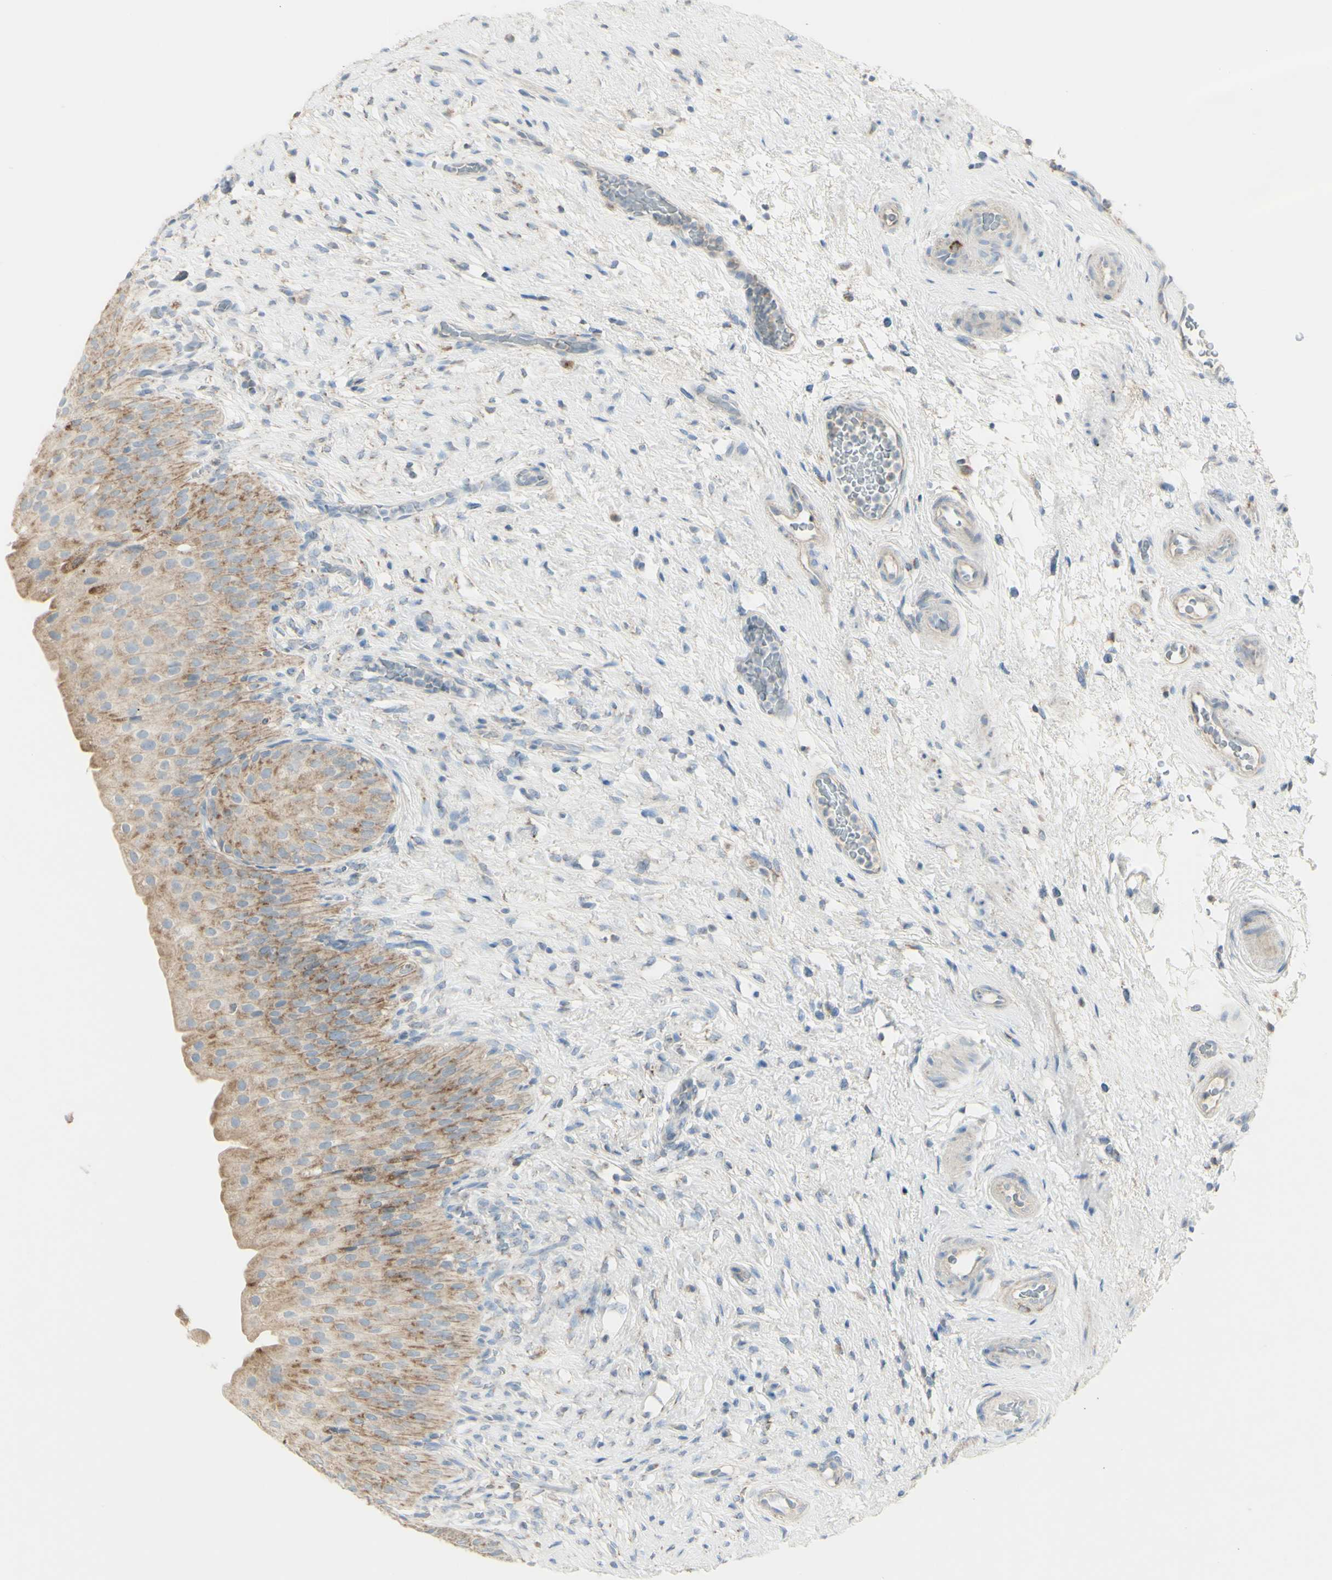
{"staining": {"intensity": "weak", "quantity": "25%-75%", "location": "cytoplasmic/membranous"}, "tissue": "urinary bladder", "cell_type": "Urothelial cells", "image_type": "normal", "snomed": [{"axis": "morphology", "description": "Normal tissue, NOS"}, {"axis": "morphology", "description": "Urothelial carcinoma, High grade"}, {"axis": "topography", "description": "Urinary bladder"}], "caption": "Immunohistochemistry (IHC) (DAB (3,3'-diaminobenzidine)) staining of unremarkable human urinary bladder demonstrates weak cytoplasmic/membranous protein expression in approximately 25%-75% of urothelial cells.", "gene": "CNTNAP1", "patient": {"sex": "male", "age": 46}}